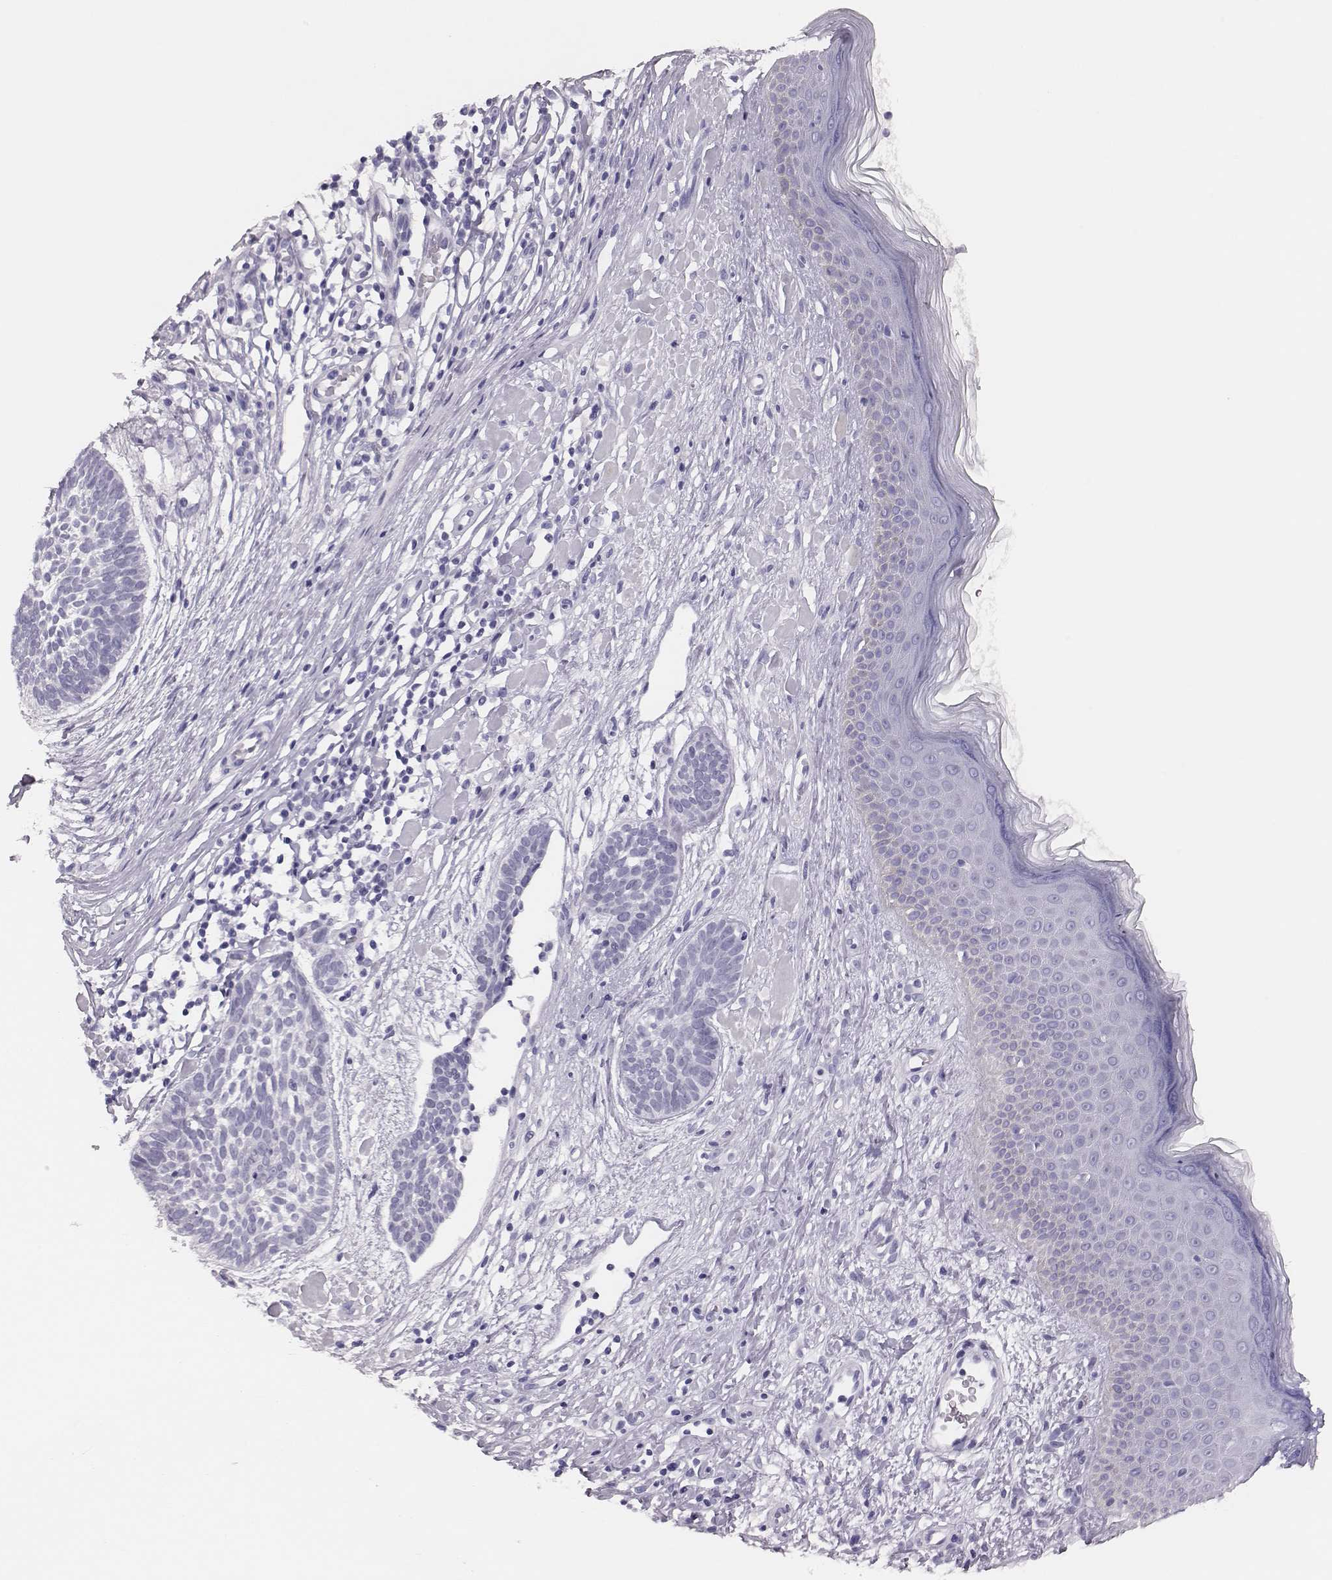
{"staining": {"intensity": "negative", "quantity": "none", "location": "none"}, "tissue": "skin cancer", "cell_type": "Tumor cells", "image_type": "cancer", "snomed": [{"axis": "morphology", "description": "Basal cell carcinoma"}, {"axis": "topography", "description": "Skin"}], "caption": "Immunohistochemistry micrograph of basal cell carcinoma (skin) stained for a protein (brown), which displays no expression in tumor cells.", "gene": "H1-6", "patient": {"sex": "male", "age": 85}}